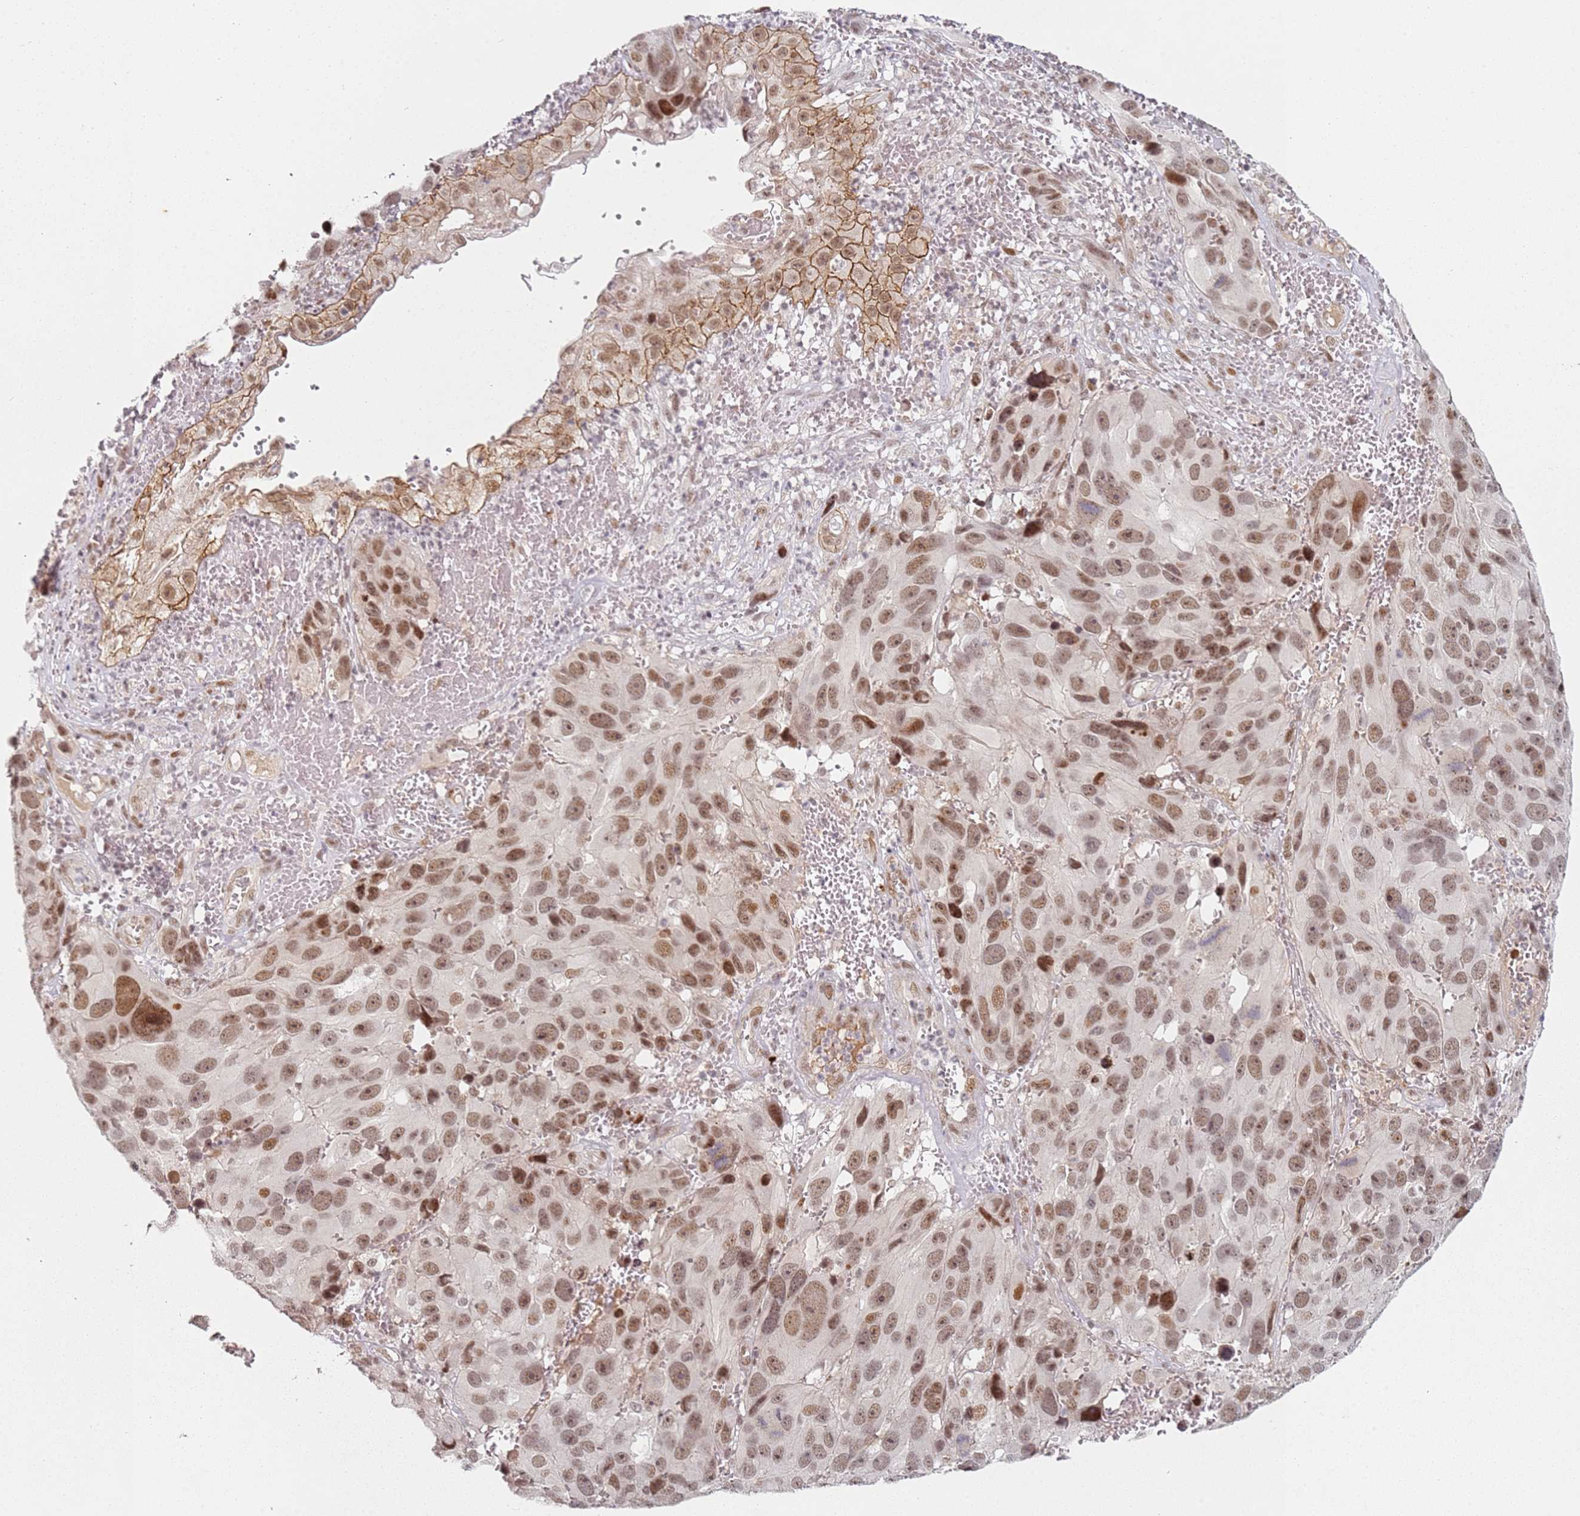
{"staining": {"intensity": "moderate", "quantity": ">75%", "location": "nuclear"}, "tissue": "melanoma", "cell_type": "Tumor cells", "image_type": "cancer", "snomed": [{"axis": "morphology", "description": "Malignant melanoma, NOS"}, {"axis": "topography", "description": "Skin"}], "caption": "An immunohistochemistry (IHC) micrograph of neoplastic tissue is shown. Protein staining in brown labels moderate nuclear positivity in melanoma within tumor cells.", "gene": "ATF6B", "patient": {"sex": "male", "age": 84}}